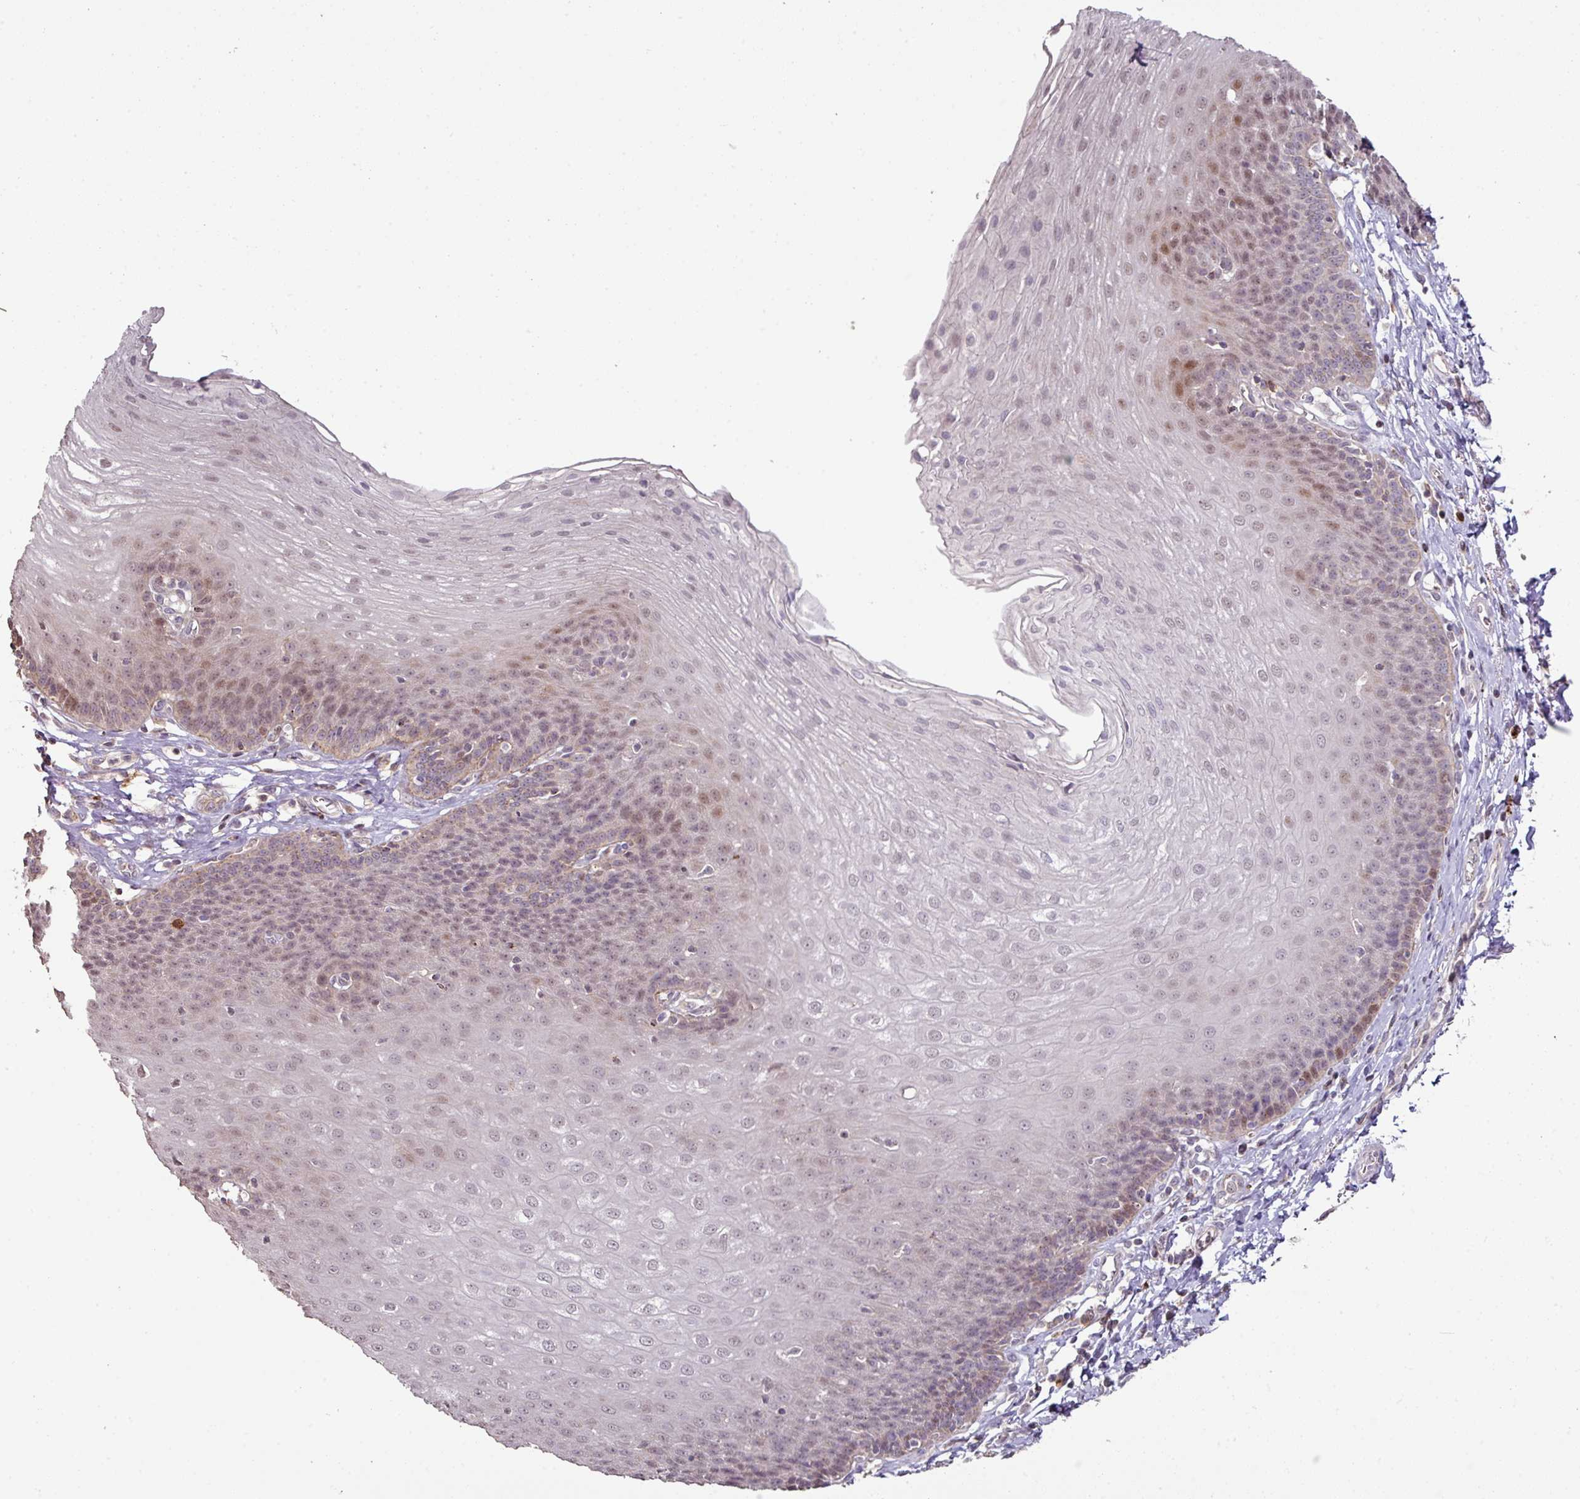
{"staining": {"intensity": "moderate", "quantity": "<25%", "location": "nuclear"}, "tissue": "esophagus", "cell_type": "Squamous epithelial cells", "image_type": "normal", "snomed": [{"axis": "morphology", "description": "Normal tissue, NOS"}, {"axis": "topography", "description": "Esophagus"}], "caption": "This photomicrograph exhibits IHC staining of unremarkable human esophagus, with low moderate nuclear positivity in about <25% of squamous epithelial cells.", "gene": "CXCR5", "patient": {"sex": "female", "age": 81}}